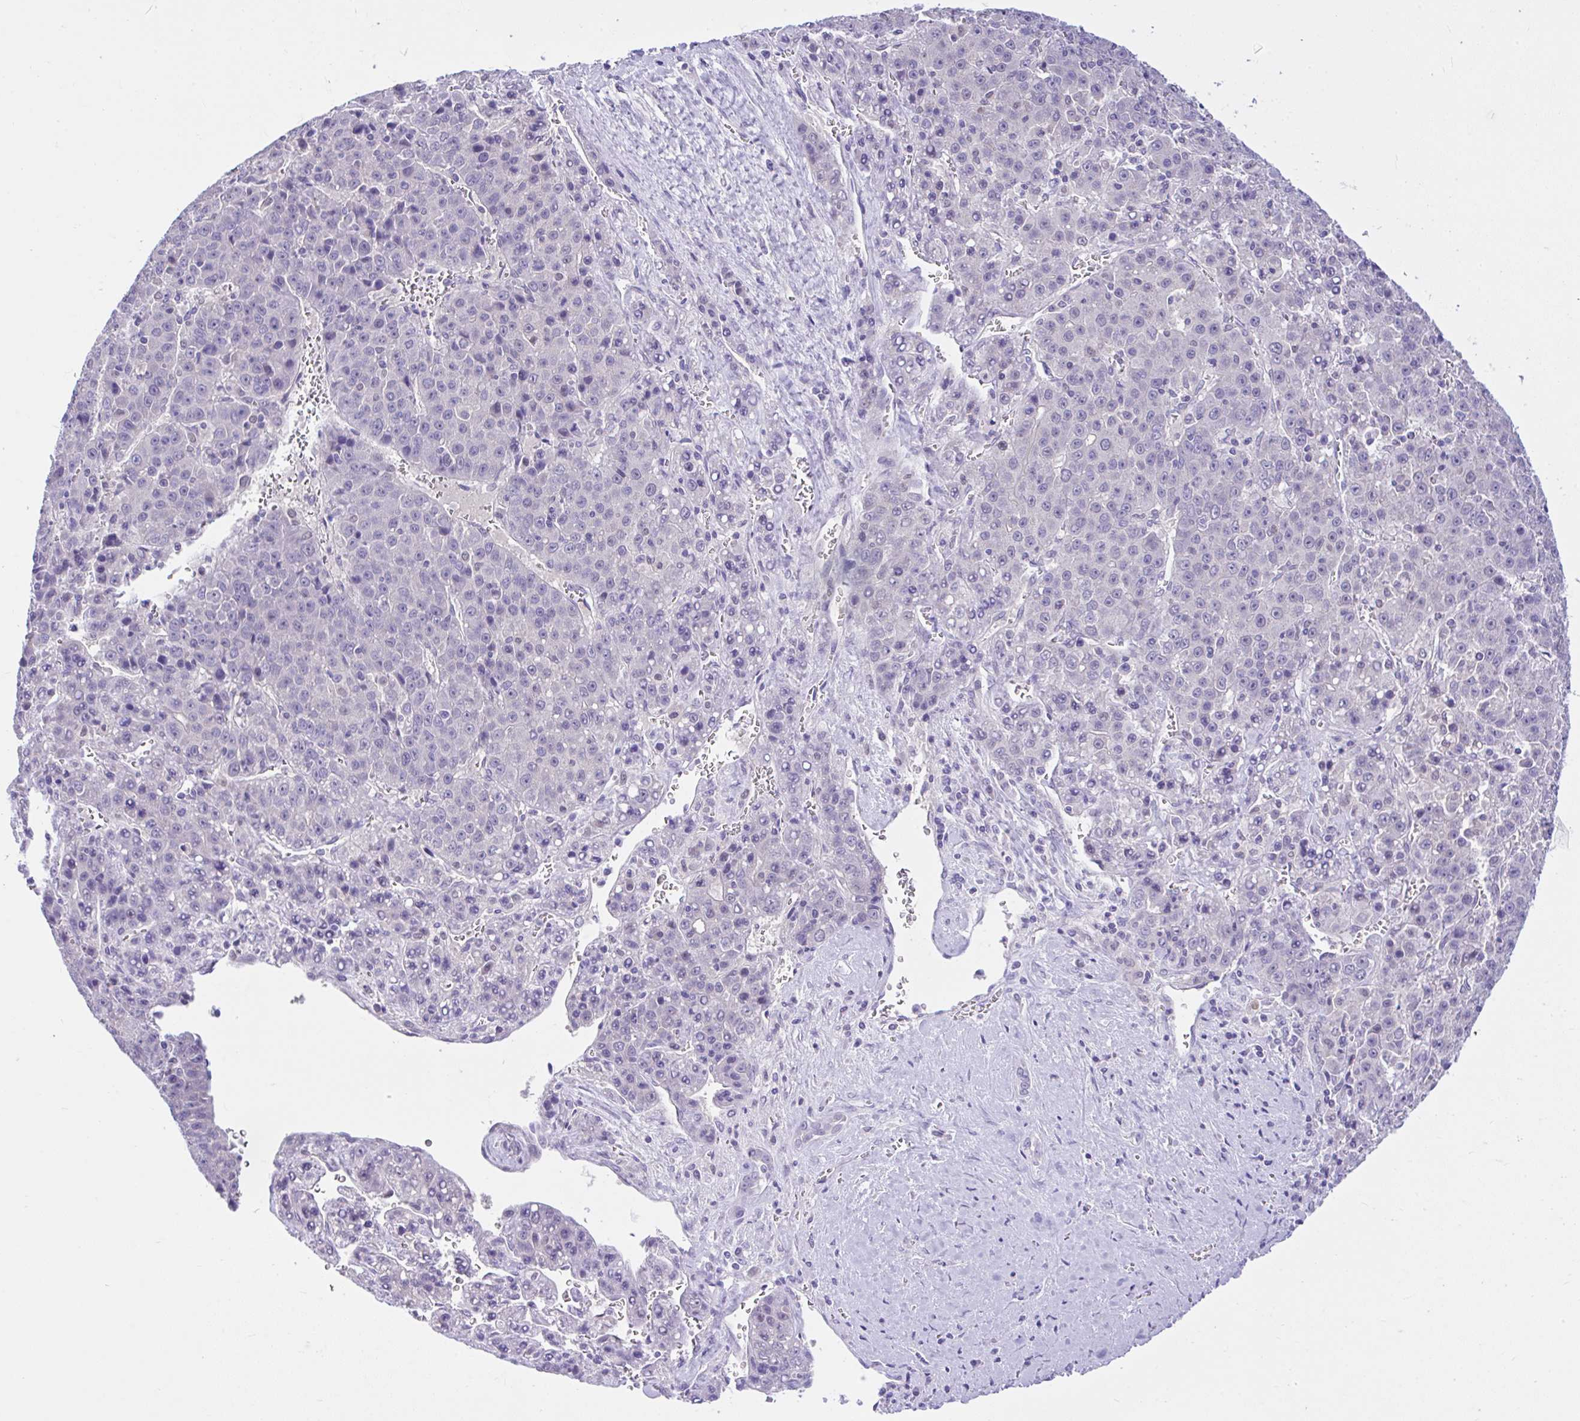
{"staining": {"intensity": "negative", "quantity": "none", "location": "none"}, "tissue": "liver cancer", "cell_type": "Tumor cells", "image_type": "cancer", "snomed": [{"axis": "morphology", "description": "Carcinoma, Hepatocellular, NOS"}, {"axis": "topography", "description": "Liver"}], "caption": "Tumor cells show no significant staining in liver cancer (hepatocellular carcinoma).", "gene": "ANO4", "patient": {"sex": "female", "age": 53}}